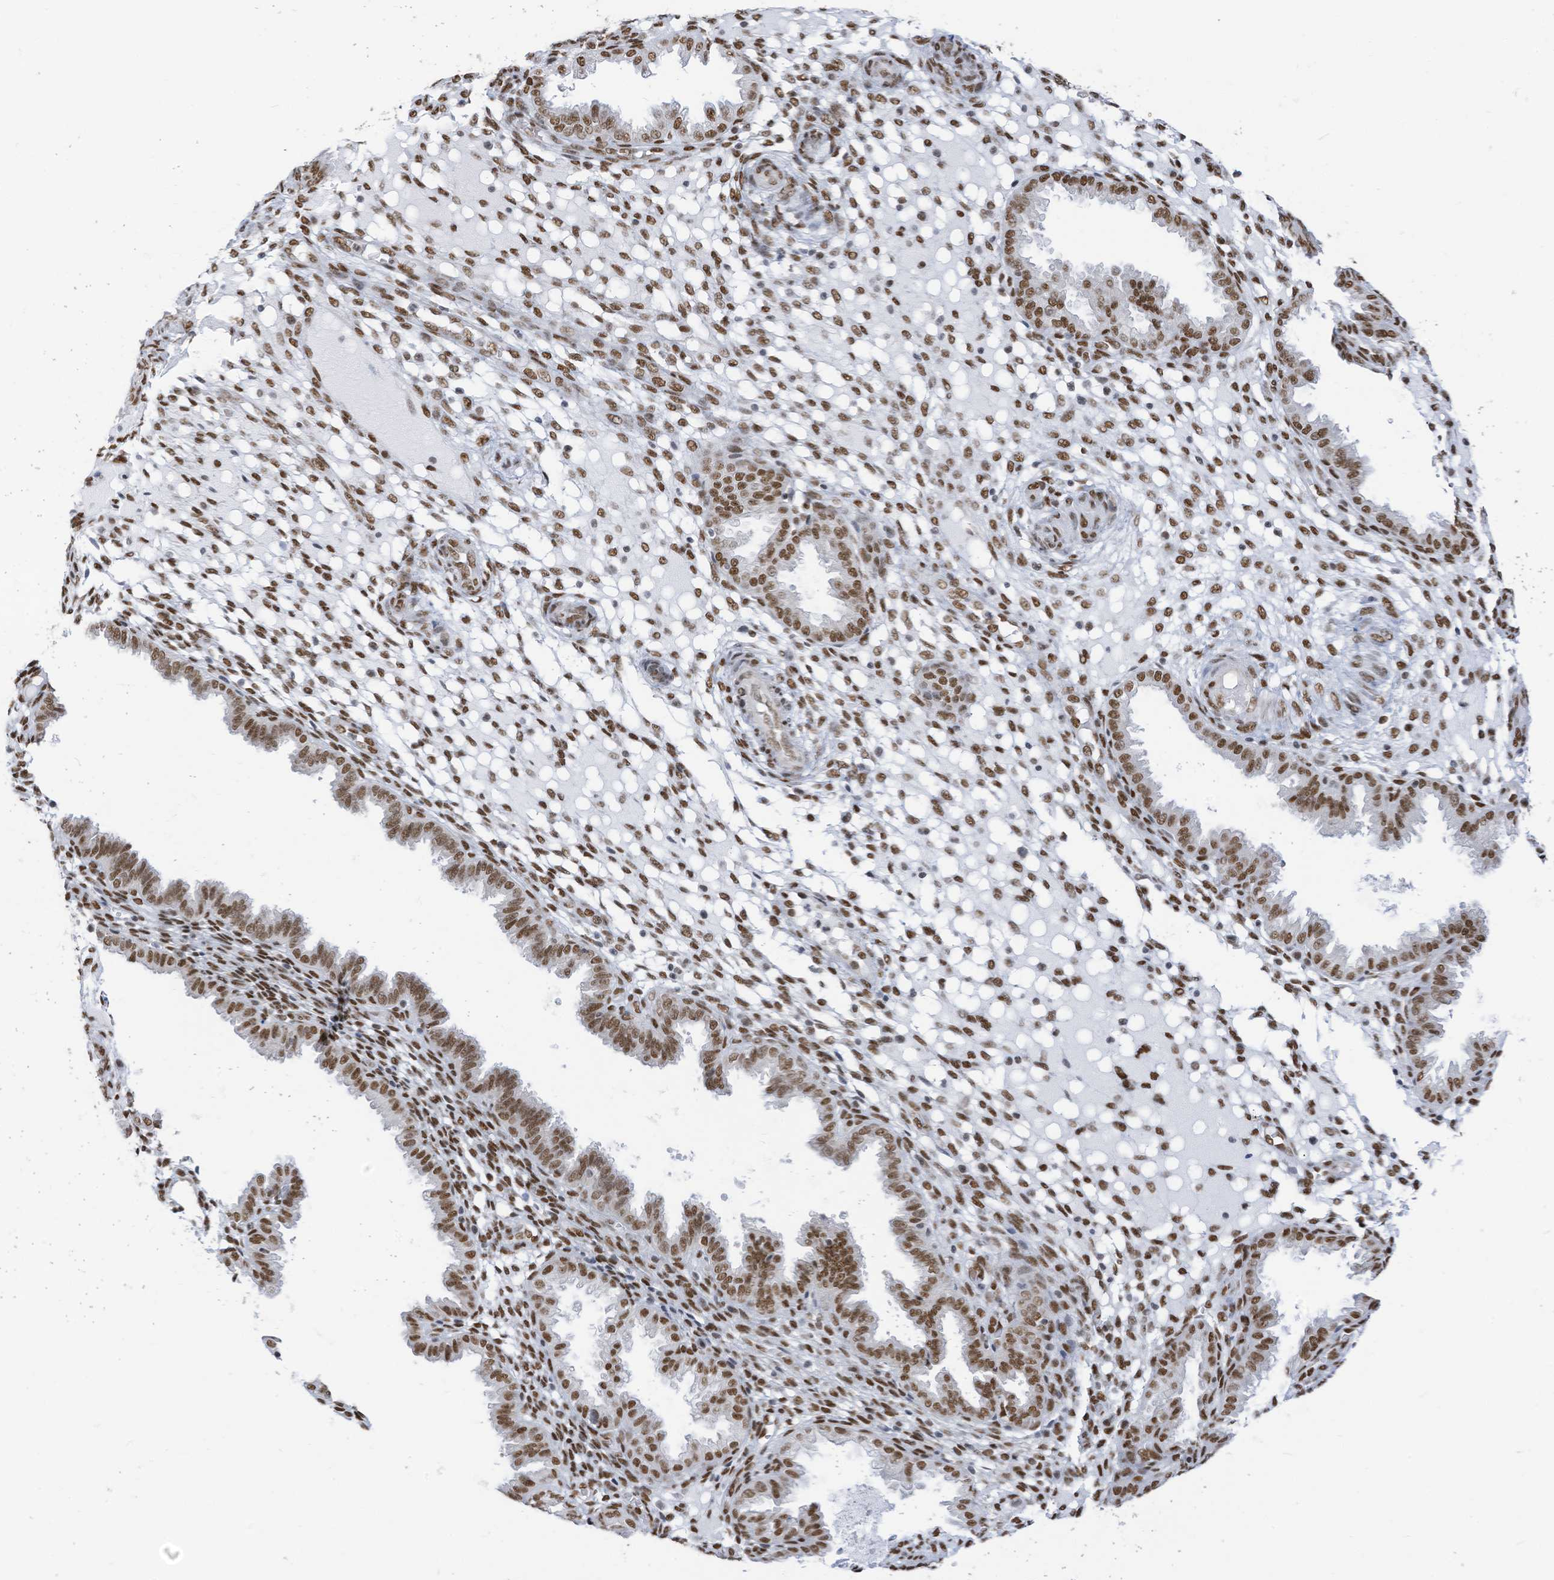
{"staining": {"intensity": "strong", "quantity": ">75%", "location": "nuclear"}, "tissue": "endometrium", "cell_type": "Cells in endometrial stroma", "image_type": "normal", "snomed": [{"axis": "morphology", "description": "Normal tissue, NOS"}, {"axis": "topography", "description": "Endometrium"}], "caption": "Immunohistochemical staining of benign endometrium displays strong nuclear protein positivity in approximately >75% of cells in endometrial stroma.", "gene": "KHSRP", "patient": {"sex": "female", "age": 33}}